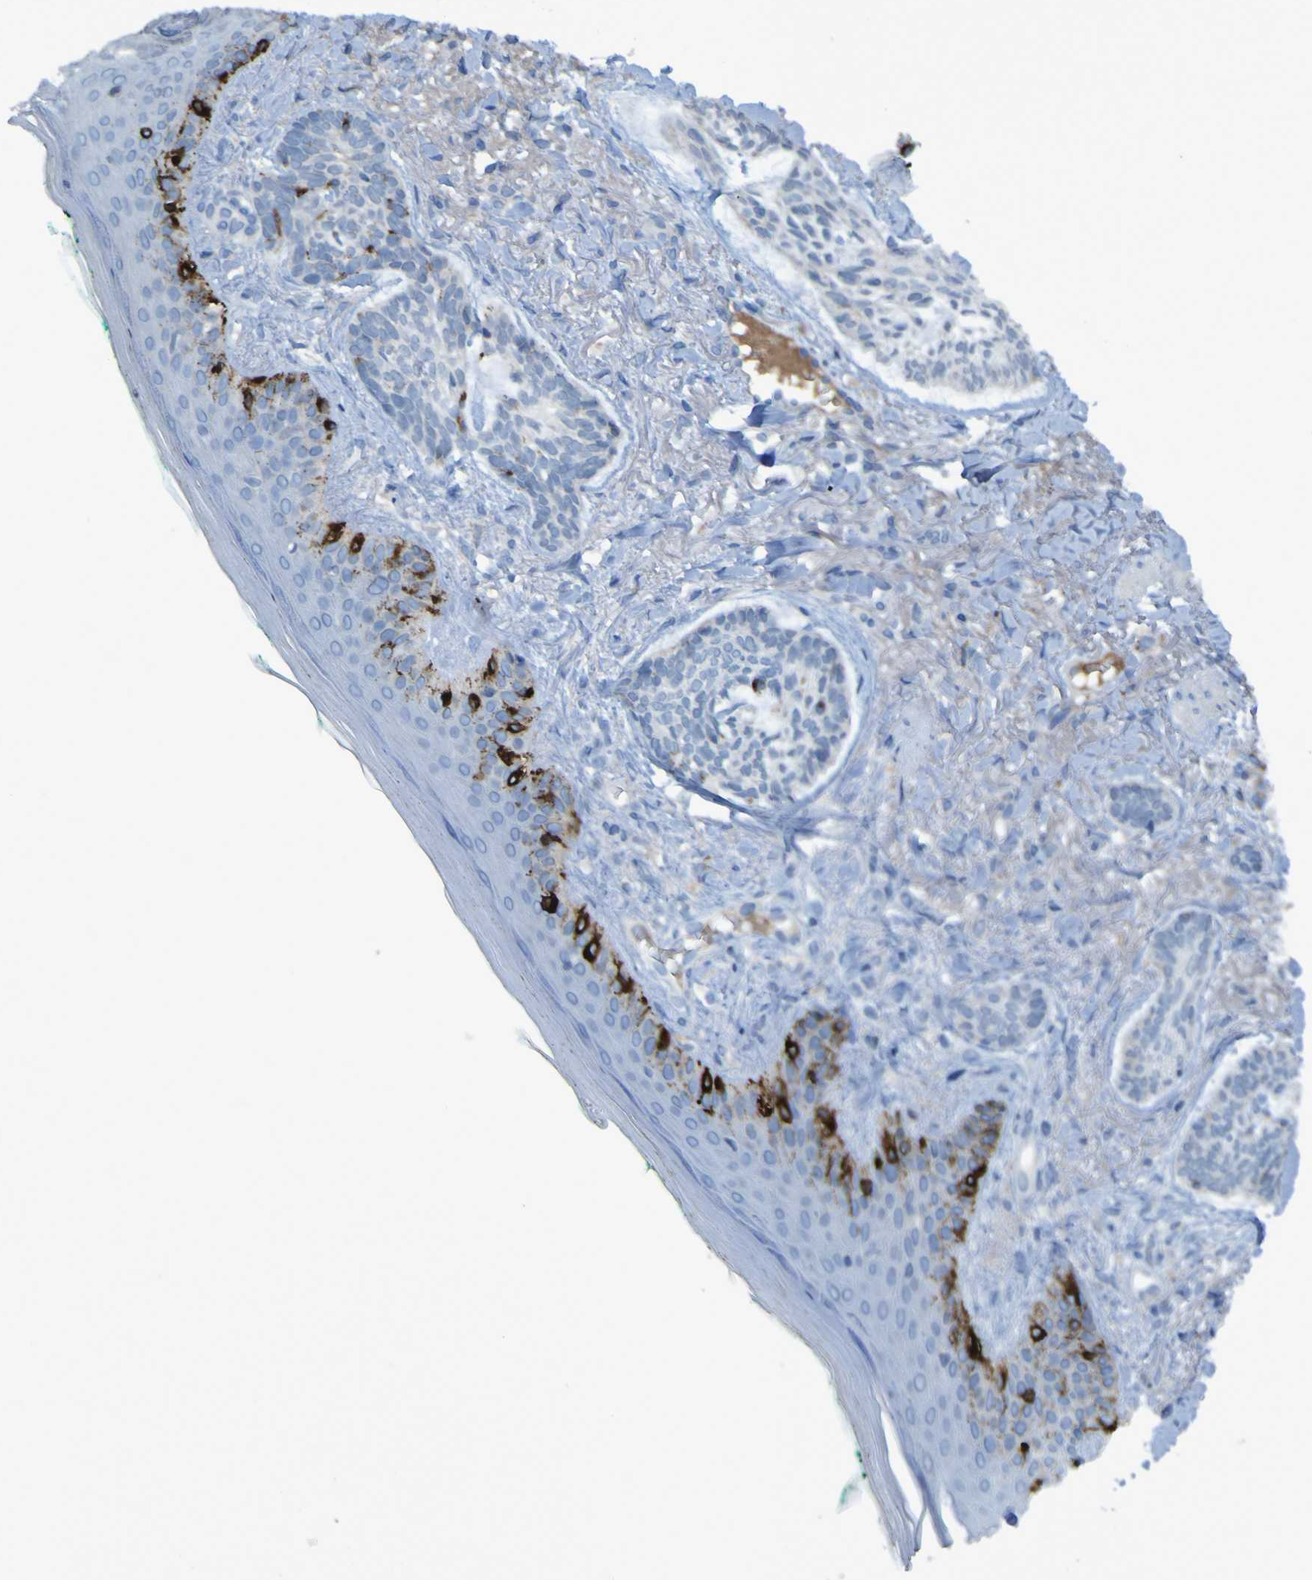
{"staining": {"intensity": "negative", "quantity": "none", "location": "none"}, "tissue": "skin cancer", "cell_type": "Tumor cells", "image_type": "cancer", "snomed": [{"axis": "morphology", "description": "Basal cell carcinoma"}, {"axis": "topography", "description": "Skin"}], "caption": "Basal cell carcinoma (skin) was stained to show a protein in brown. There is no significant staining in tumor cells.", "gene": "SGK2", "patient": {"sex": "male", "age": 43}}